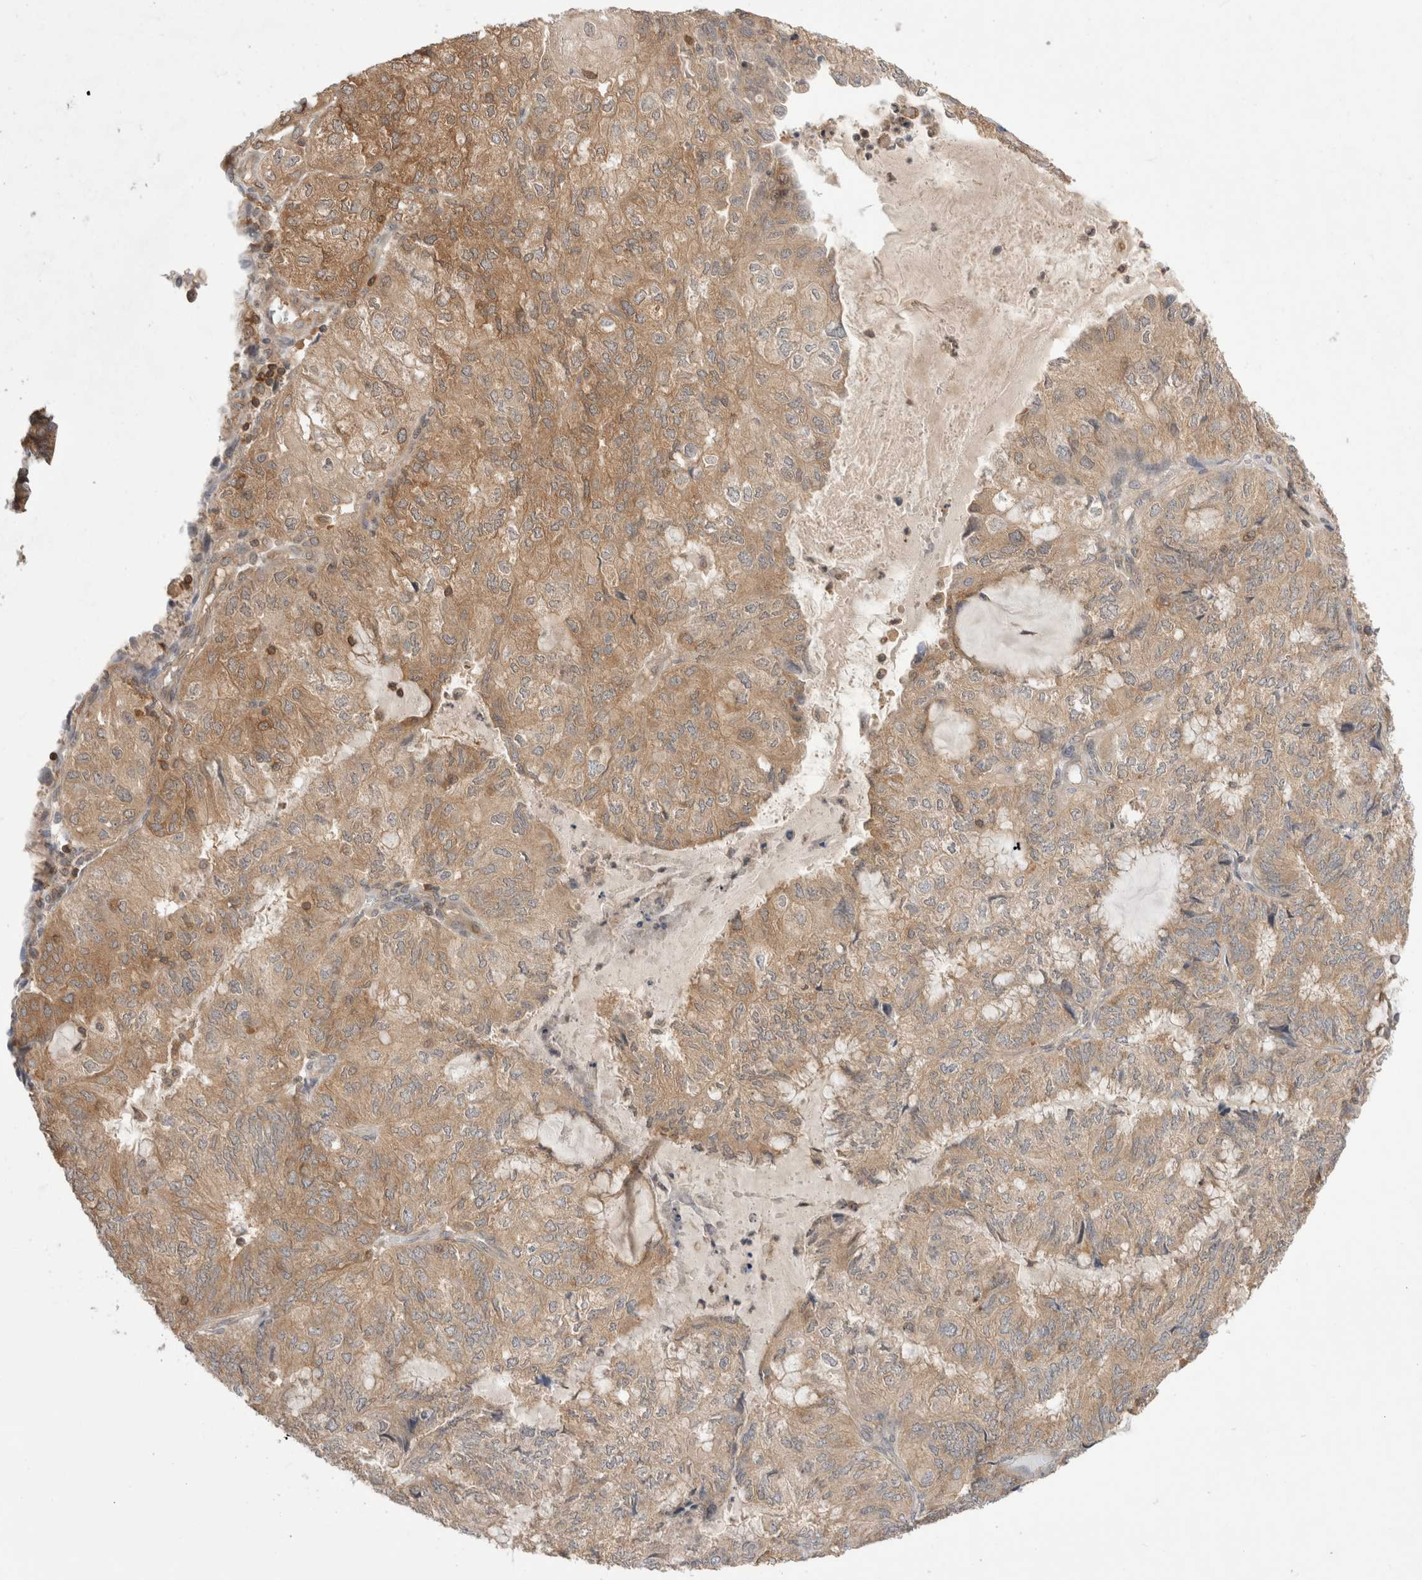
{"staining": {"intensity": "moderate", "quantity": ">75%", "location": "cytoplasmic/membranous"}, "tissue": "endometrial cancer", "cell_type": "Tumor cells", "image_type": "cancer", "snomed": [{"axis": "morphology", "description": "Adenocarcinoma, NOS"}, {"axis": "topography", "description": "Endometrium"}], "caption": "Immunohistochemistry (IHC) staining of endometrial cancer (adenocarcinoma), which reveals medium levels of moderate cytoplasmic/membranous expression in about >75% of tumor cells indicating moderate cytoplasmic/membranous protein positivity. The staining was performed using DAB (brown) for protein detection and nuclei were counterstained in hematoxylin (blue).", "gene": "NFKB1", "patient": {"sex": "female", "age": 81}}